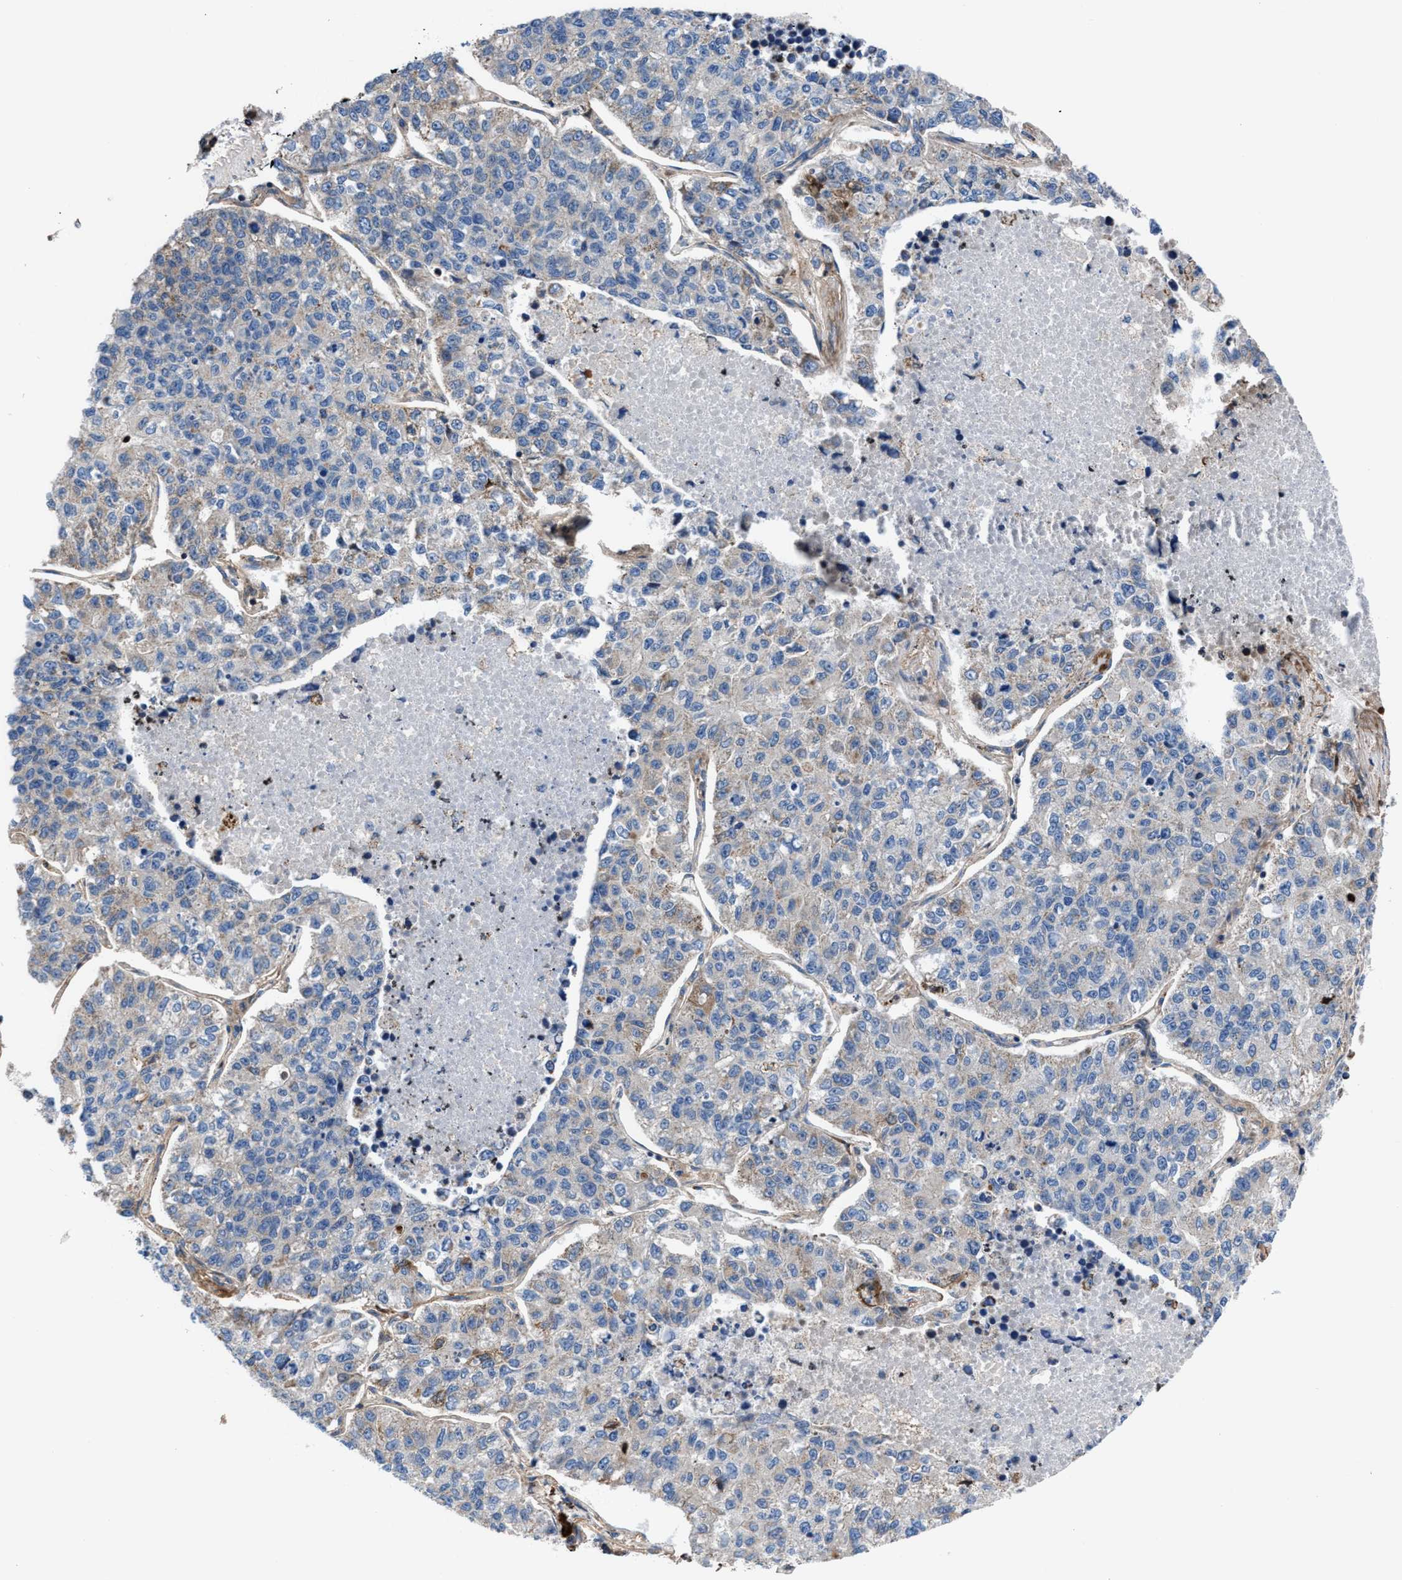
{"staining": {"intensity": "weak", "quantity": "<25%", "location": "cytoplasmic/membranous"}, "tissue": "lung cancer", "cell_type": "Tumor cells", "image_type": "cancer", "snomed": [{"axis": "morphology", "description": "Adenocarcinoma, NOS"}, {"axis": "topography", "description": "Lung"}], "caption": "Lung cancer (adenocarcinoma) was stained to show a protein in brown. There is no significant positivity in tumor cells.", "gene": "PRR15L", "patient": {"sex": "male", "age": 49}}